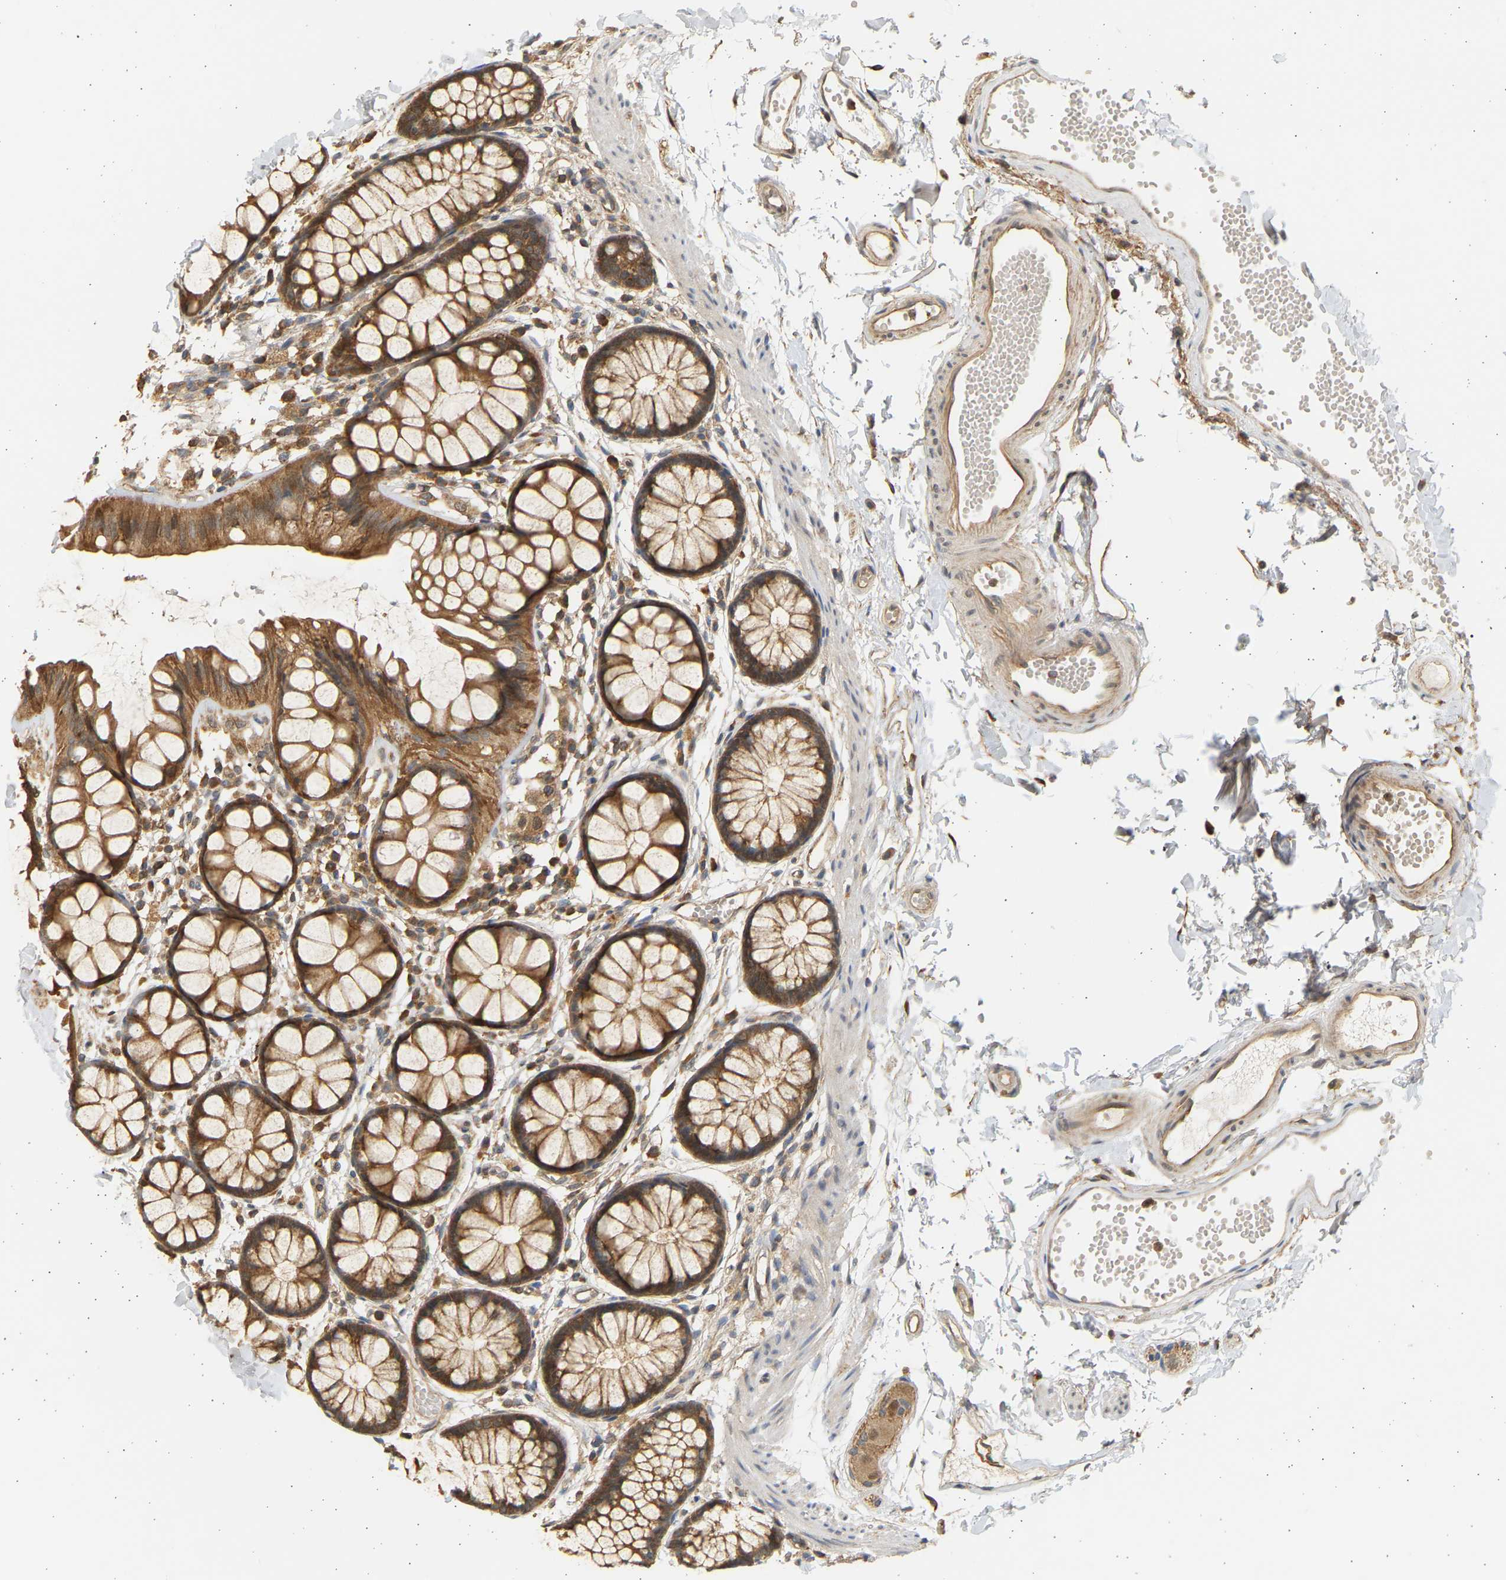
{"staining": {"intensity": "moderate", "quantity": ">75%", "location": "cytoplasmic/membranous"}, "tissue": "rectum", "cell_type": "Glandular cells", "image_type": "normal", "snomed": [{"axis": "morphology", "description": "Normal tissue, NOS"}, {"axis": "topography", "description": "Rectum"}], "caption": "Immunohistochemistry of benign human rectum shows medium levels of moderate cytoplasmic/membranous expression in about >75% of glandular cells. (Brightfield microscopy of DAB IHC at high magnification).", "gene": "B4GALT6", "patient": {"sex": "female", "age": 66}}